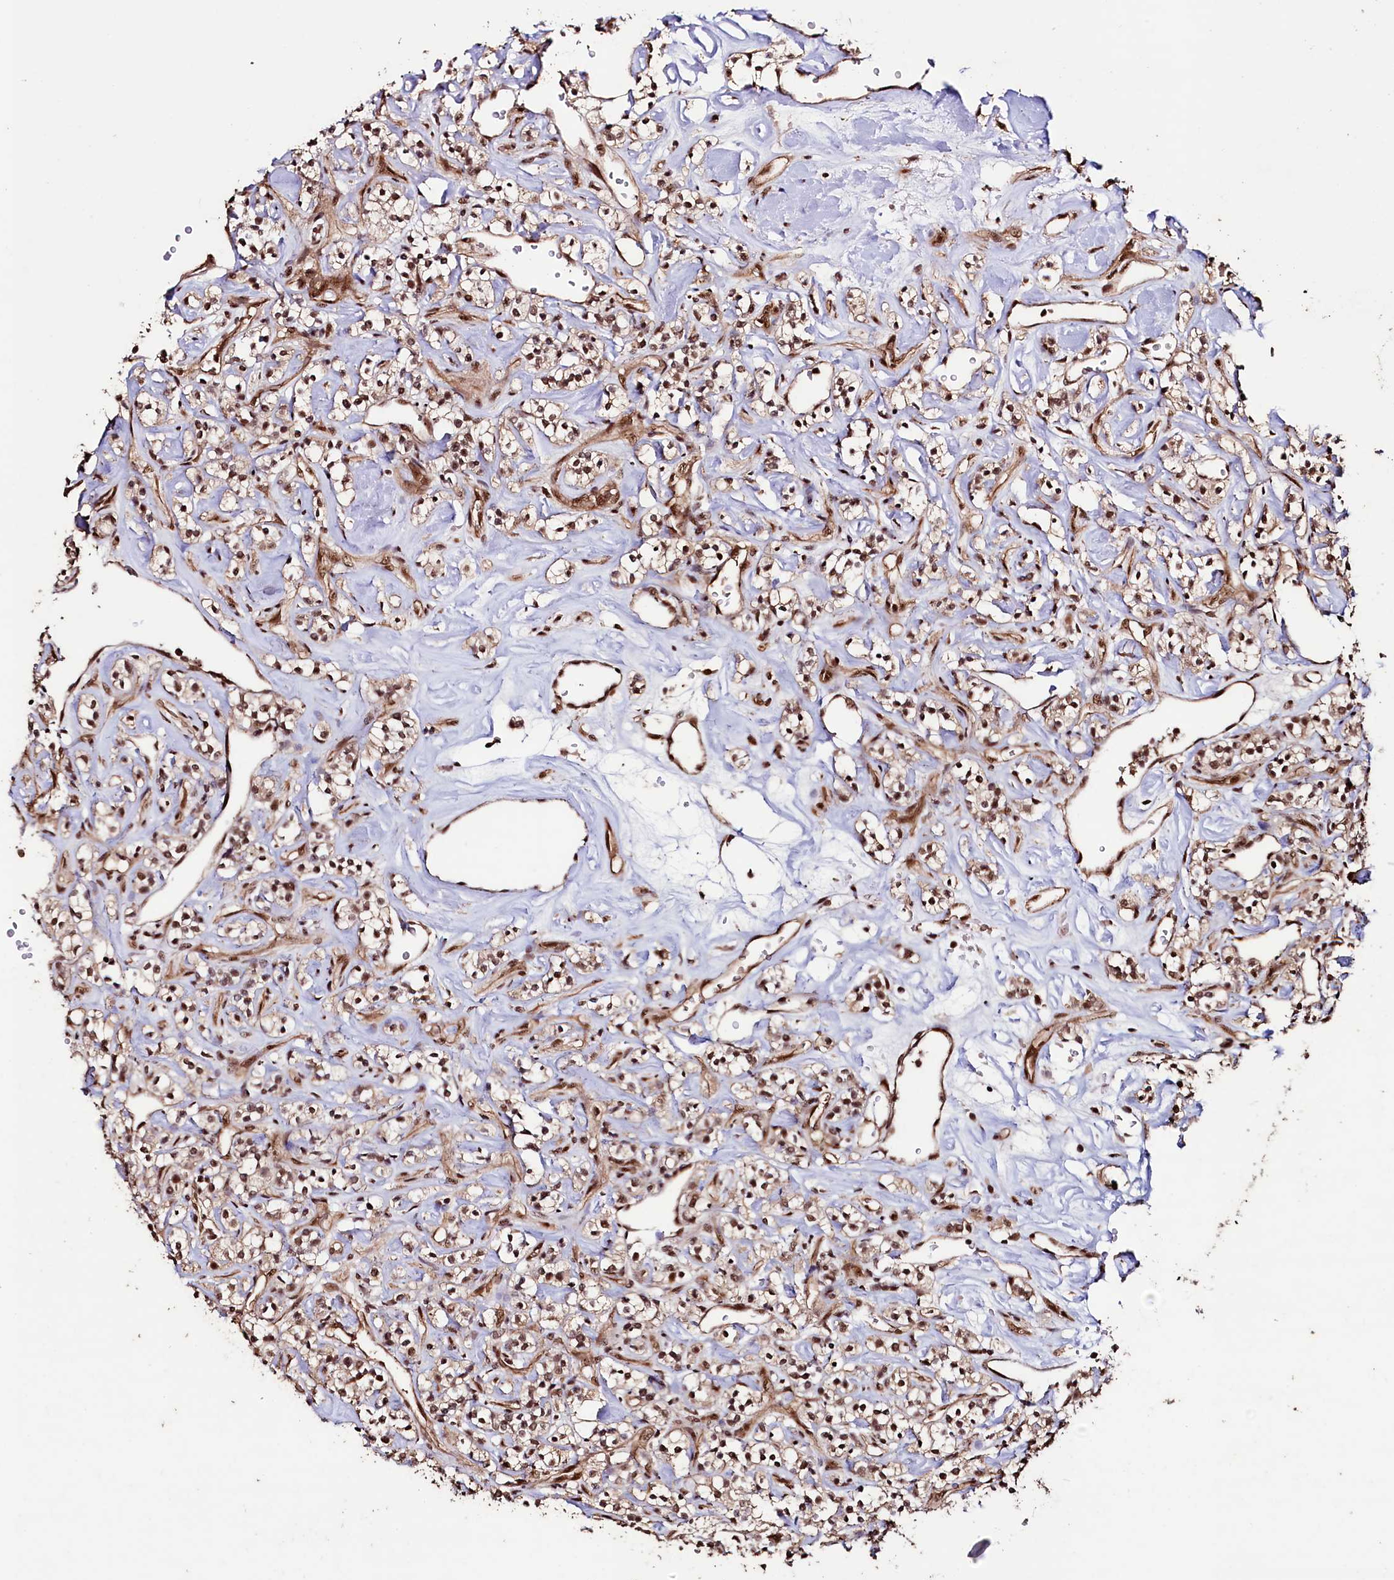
{"staining": {"intensity": "moderate", "quantity": ">75%", "location": "nuclear"}, "tissue": "renal cancer", "cell_type": "Tumor cells", "image_type": "cancer", "snomed": [{"axis": "morphology", "description": "Adenocarcinoma, NOS"}, {"axis": "topography", "description": "Kidney"}], "caption": "An image showing moderate nuclear expression in approximately >75% of tumor cells in renal cancer (adenocarcinoma), as visualized by brown immunohistochemical staining.", "gene": "SFSWAP", "patient": {"sex": "male", "age": 77}}